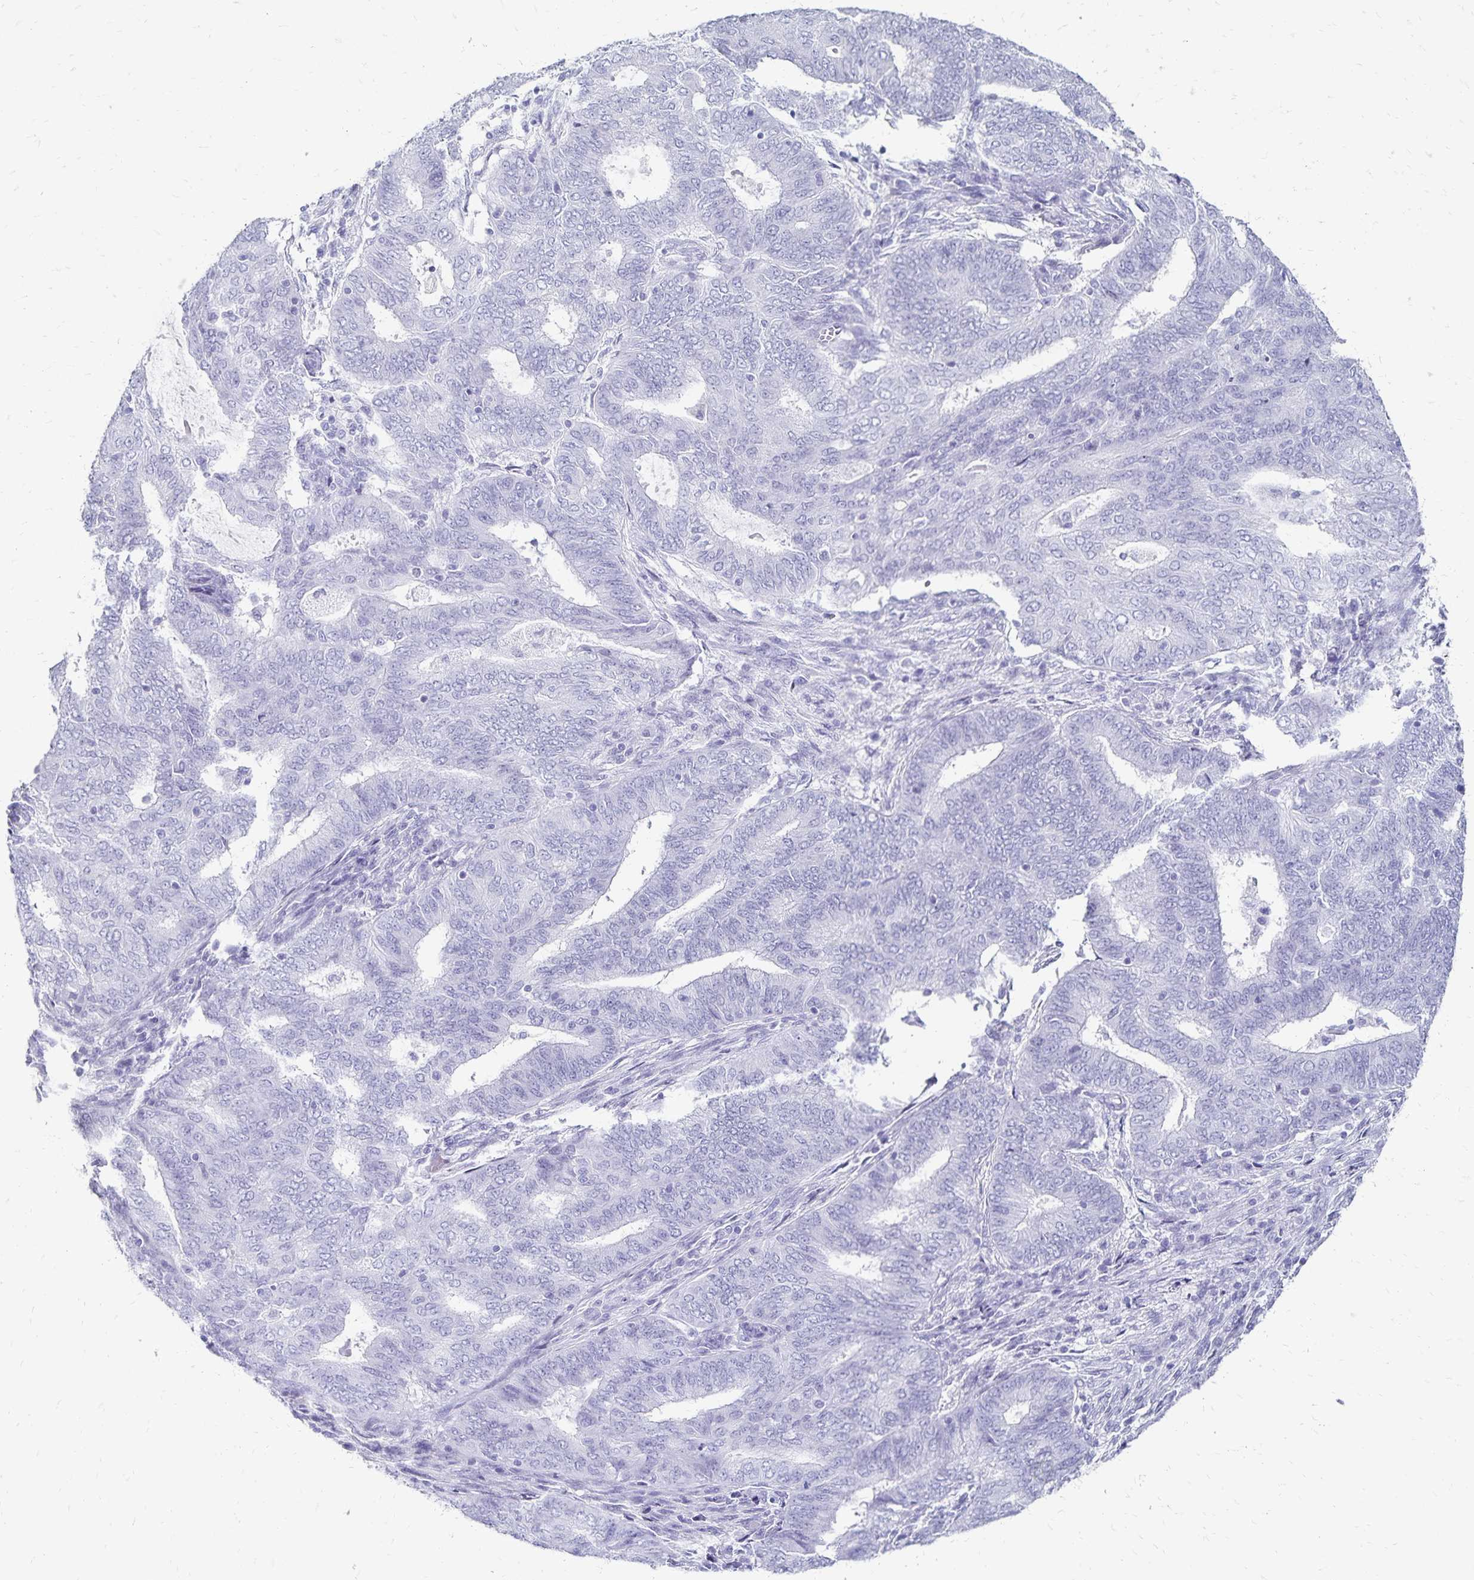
{"staining": {"intensity": "negative", "quantity": "none", "location": "none"}, "tissue": "endometrial cancer", "cell_type": "Tumor cells", "image_type": "cancer", "snomed": [{"axis": "morphology", "description": "Adenocarcinoma, NOS"}, {"axis": "topography", "description": "Endometrium"}], "caption": "IHC histopathology image of neoplastic tissue: endometrial cancer (adenocarcinoma) stained with DAB (3,3'-diaminobenzidine) displays no significant protein expression in tumor cells.", "gene": "GIP", "patient": {"sex": "female", "age": 62}}